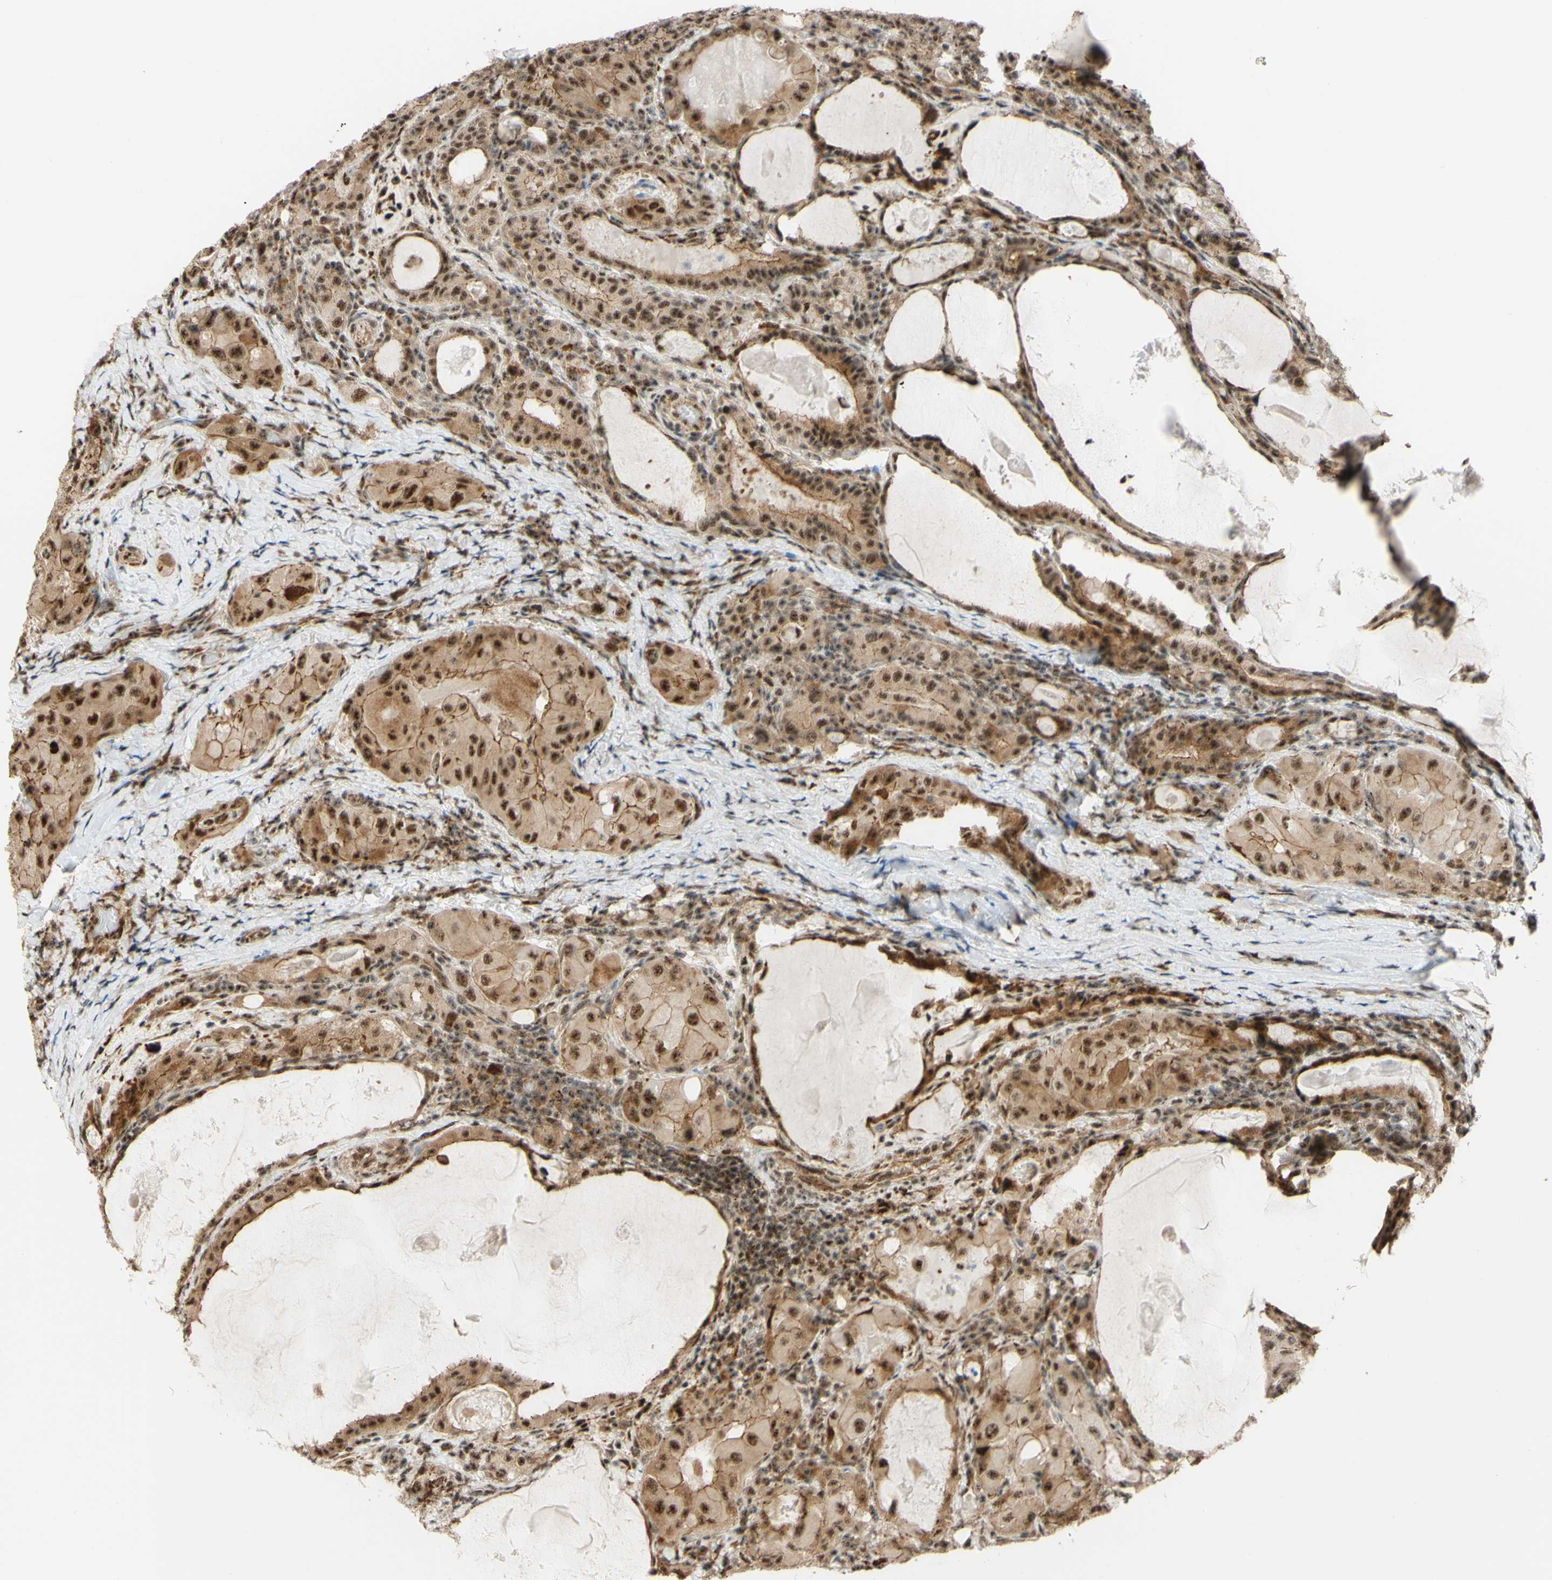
{"staining": {"intensity": "moderate", "quantity": ">75%", "location": "nuclear"}, "tissue": "thyroid cancer", "cell_type": "Tumor cells", "image_type": "cancer", "snomed": [{"axis": "morphology", "description": "Papillary adenocarcinoma, NOS"}, {"axis": "topography", "description": "Thyroid gland"}], "caption": "Papillary adenocarcinoma (thyroid) was stained to show a protein in brown. There is medium levels of moderate nuclear positivity in approximately >75% of tumor cells. Ihc stains the protein of interest in brown and the nuclei are stained blue.", "gene": "SAP18", "patient": {"sex": "female", "age": 42}}